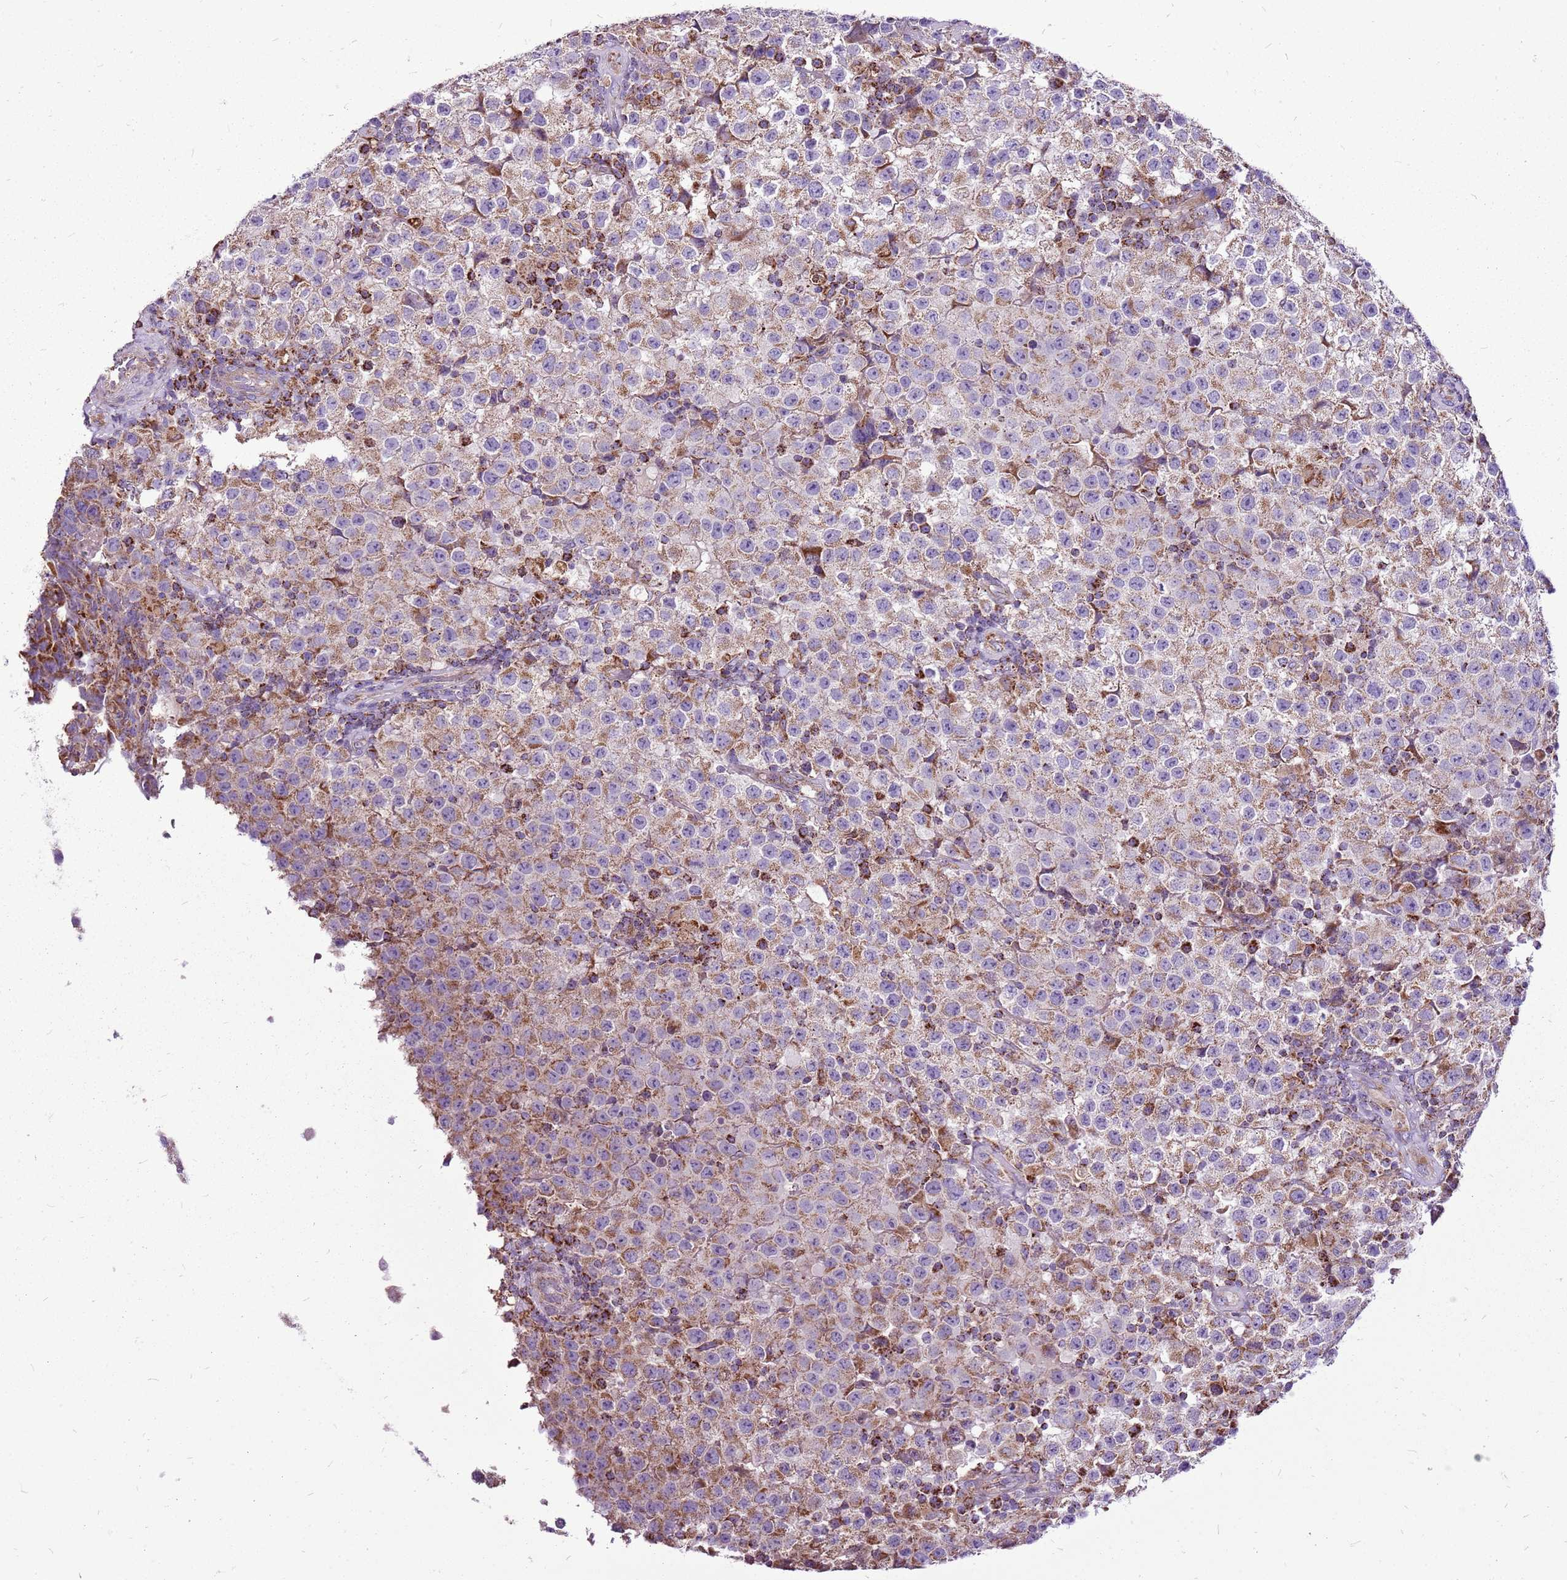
{"staining": {"intensity": "weak", "quantity": ">75%", "location": "cytoplasmic/membranous"}, "tissue": "testis cancer", "cell_type": "Tumor cells", "image_type": "cancer", "snomed": [{"axis": "morphology", "description": "Seminoma, NOS"}, {"axis": "morphology", "description": "Carcinoma, Embryonal, NOS"}, {"axis": "topography", "description": "Testis"}], "caption": "This micrograph displays immunohistochemistry staining of embryonal carcinoma (testis), with low weak cytoplasmic/membranous positivity in about >75% of tumor cells.", "gene": "GCDH", "patient": {"sex": "male", "age": 41}}